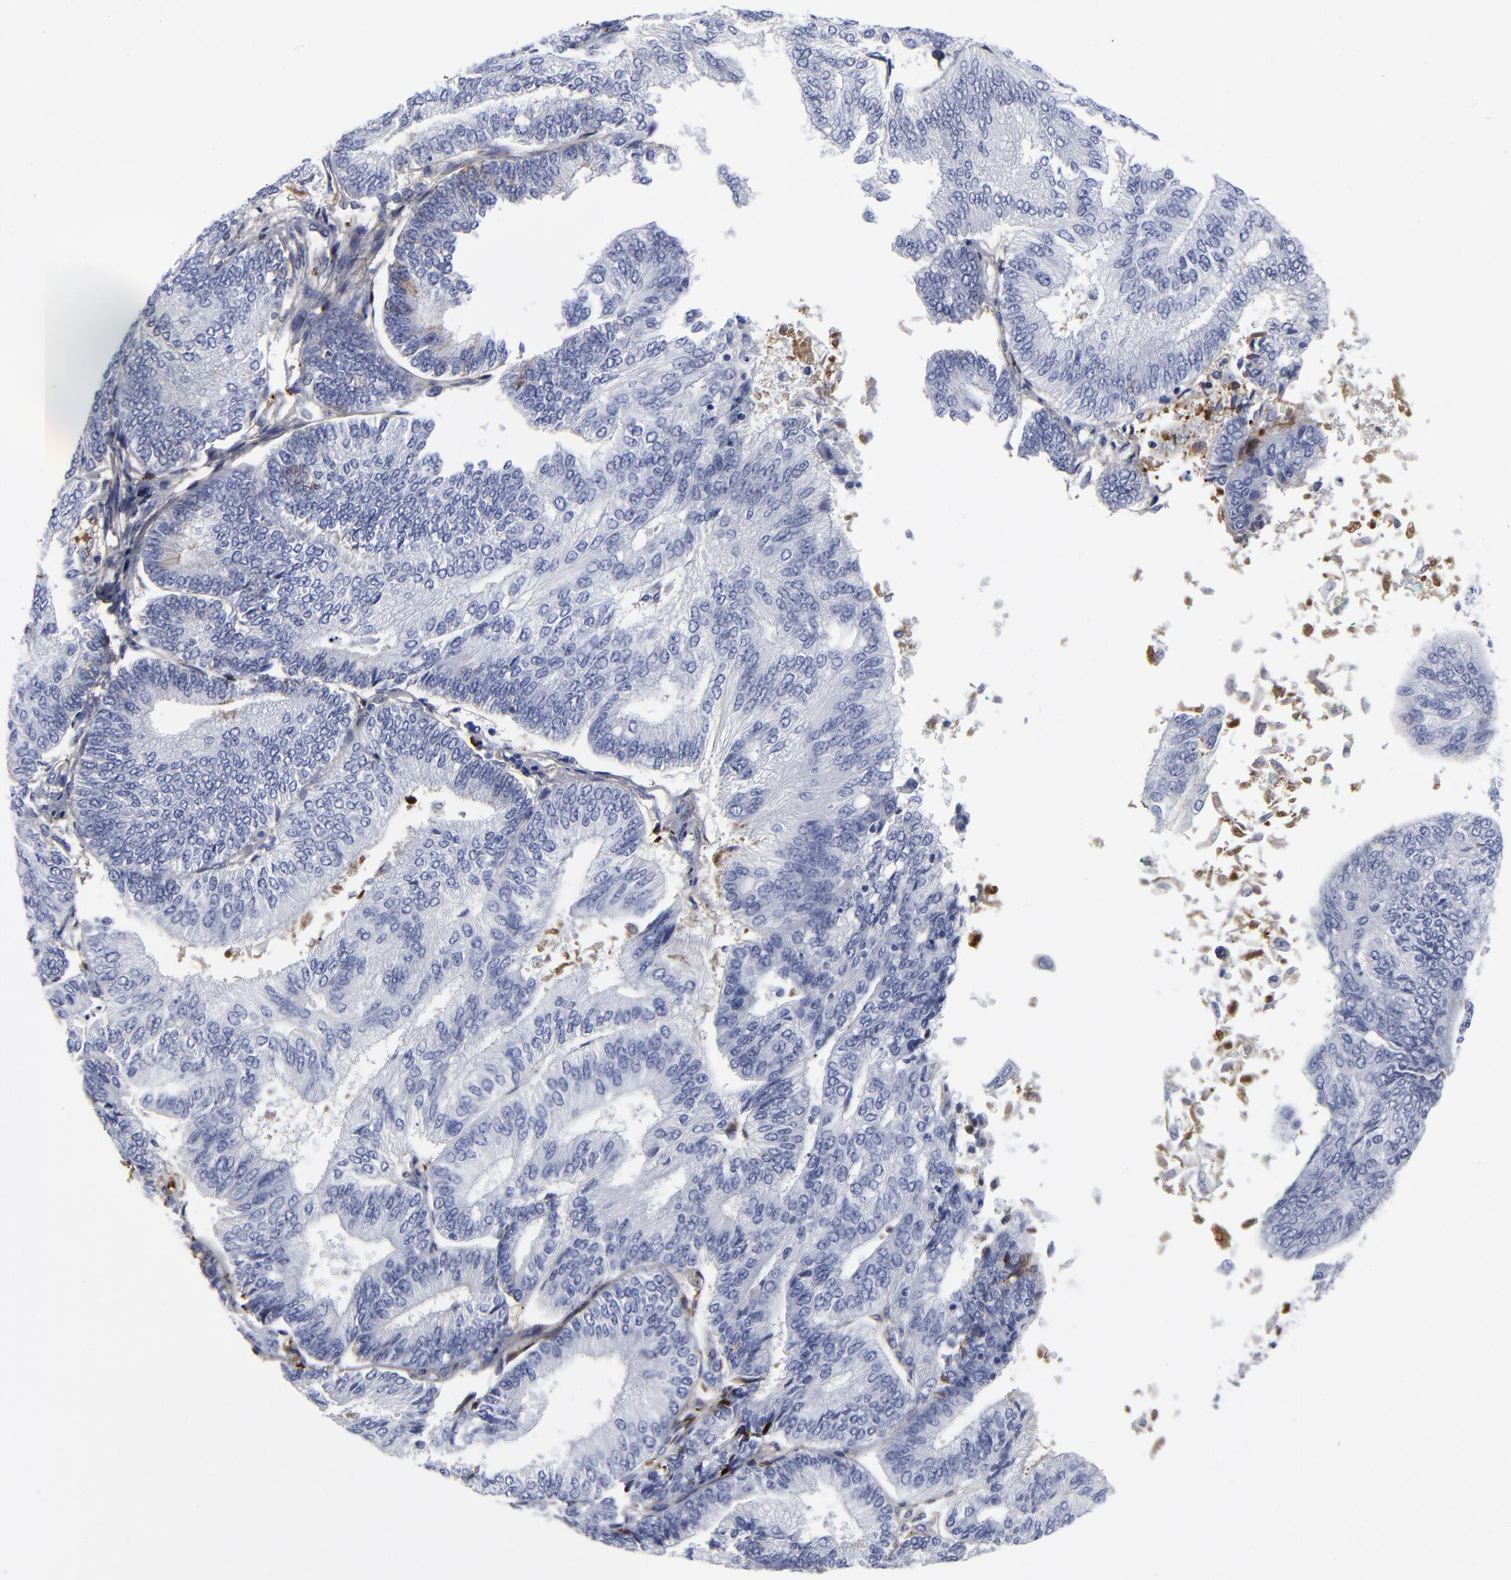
{"staining": {"intensity": "negative", "quantity": "none", "location": "none"}, "tissue": "endometrial cancer", "cell_type": "Tumor cells", "image_type": "cancer", "snomed": [{"axis": "morphology", "description": "Adenocarcinoma, NOS"}, {"axis": "topography", "description": "Endometrium"}], "caption": "This is a histopathology image of immunohistochemistry (IHC) staining of endometrial cancer (adenocarcinoma), which shows no staining in tumor cells.", "gene": "DCN", "patient": {"sex": "female", "age": 55}}